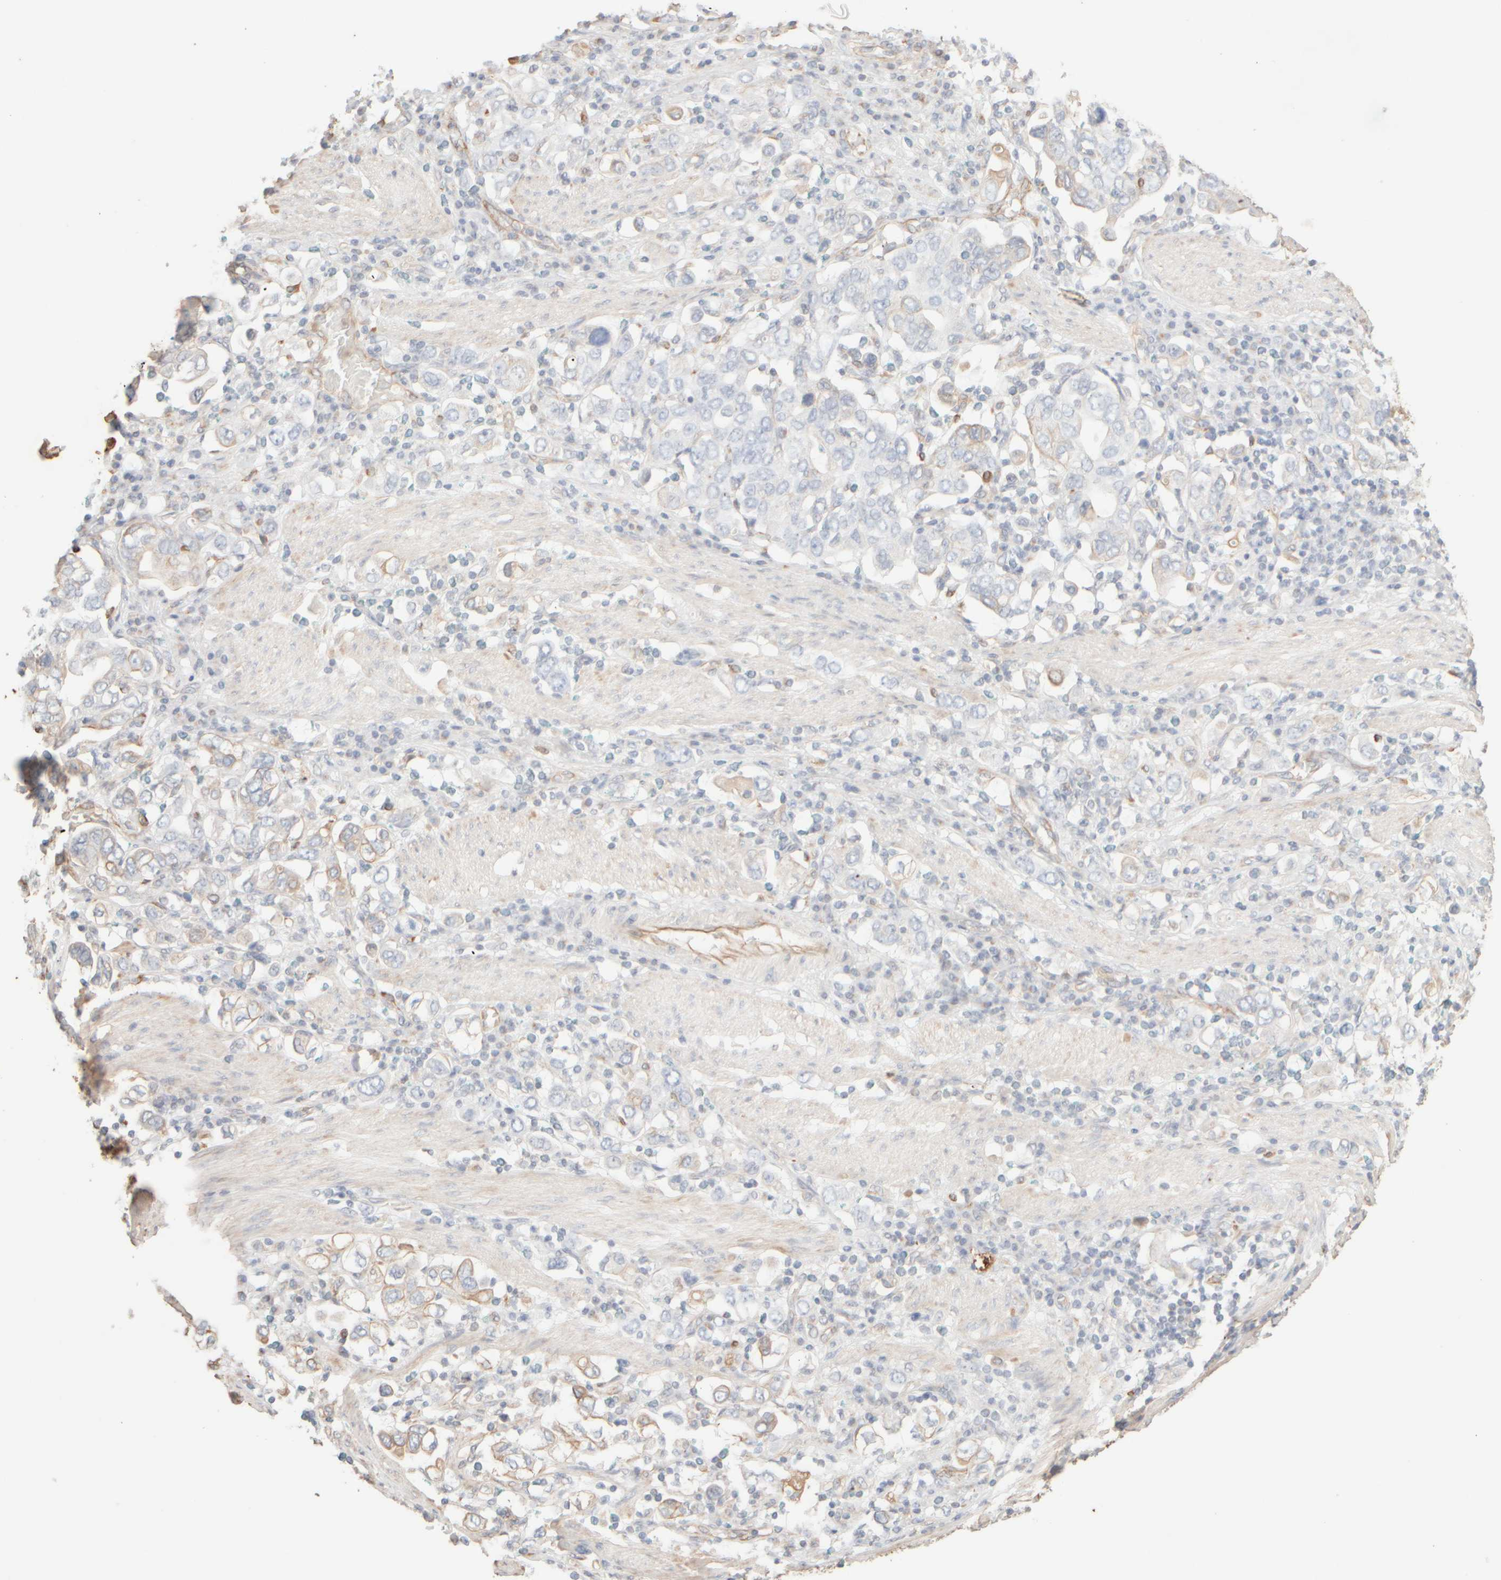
{"staining": {"intensity": "weak", "quantity": "<25%", "location": "cytoplasmic/membranous"}, "tissue": "stomach cancer", "cell_type": "Tumor cells", "image_type": "cancer", "snomed": [{"axis": "morphology", "description": "Adenocarcinoma, NOS"}, {"axis": "topography", "description": "Stomach, upper"}], "caption": "A high-resolution micrograph shows immunohistochemistry staining of stomach cancer, which shows no significant expression in tumor cells.", "gene": "KRT15", "patient": {"sex": "male", "age": 62}}